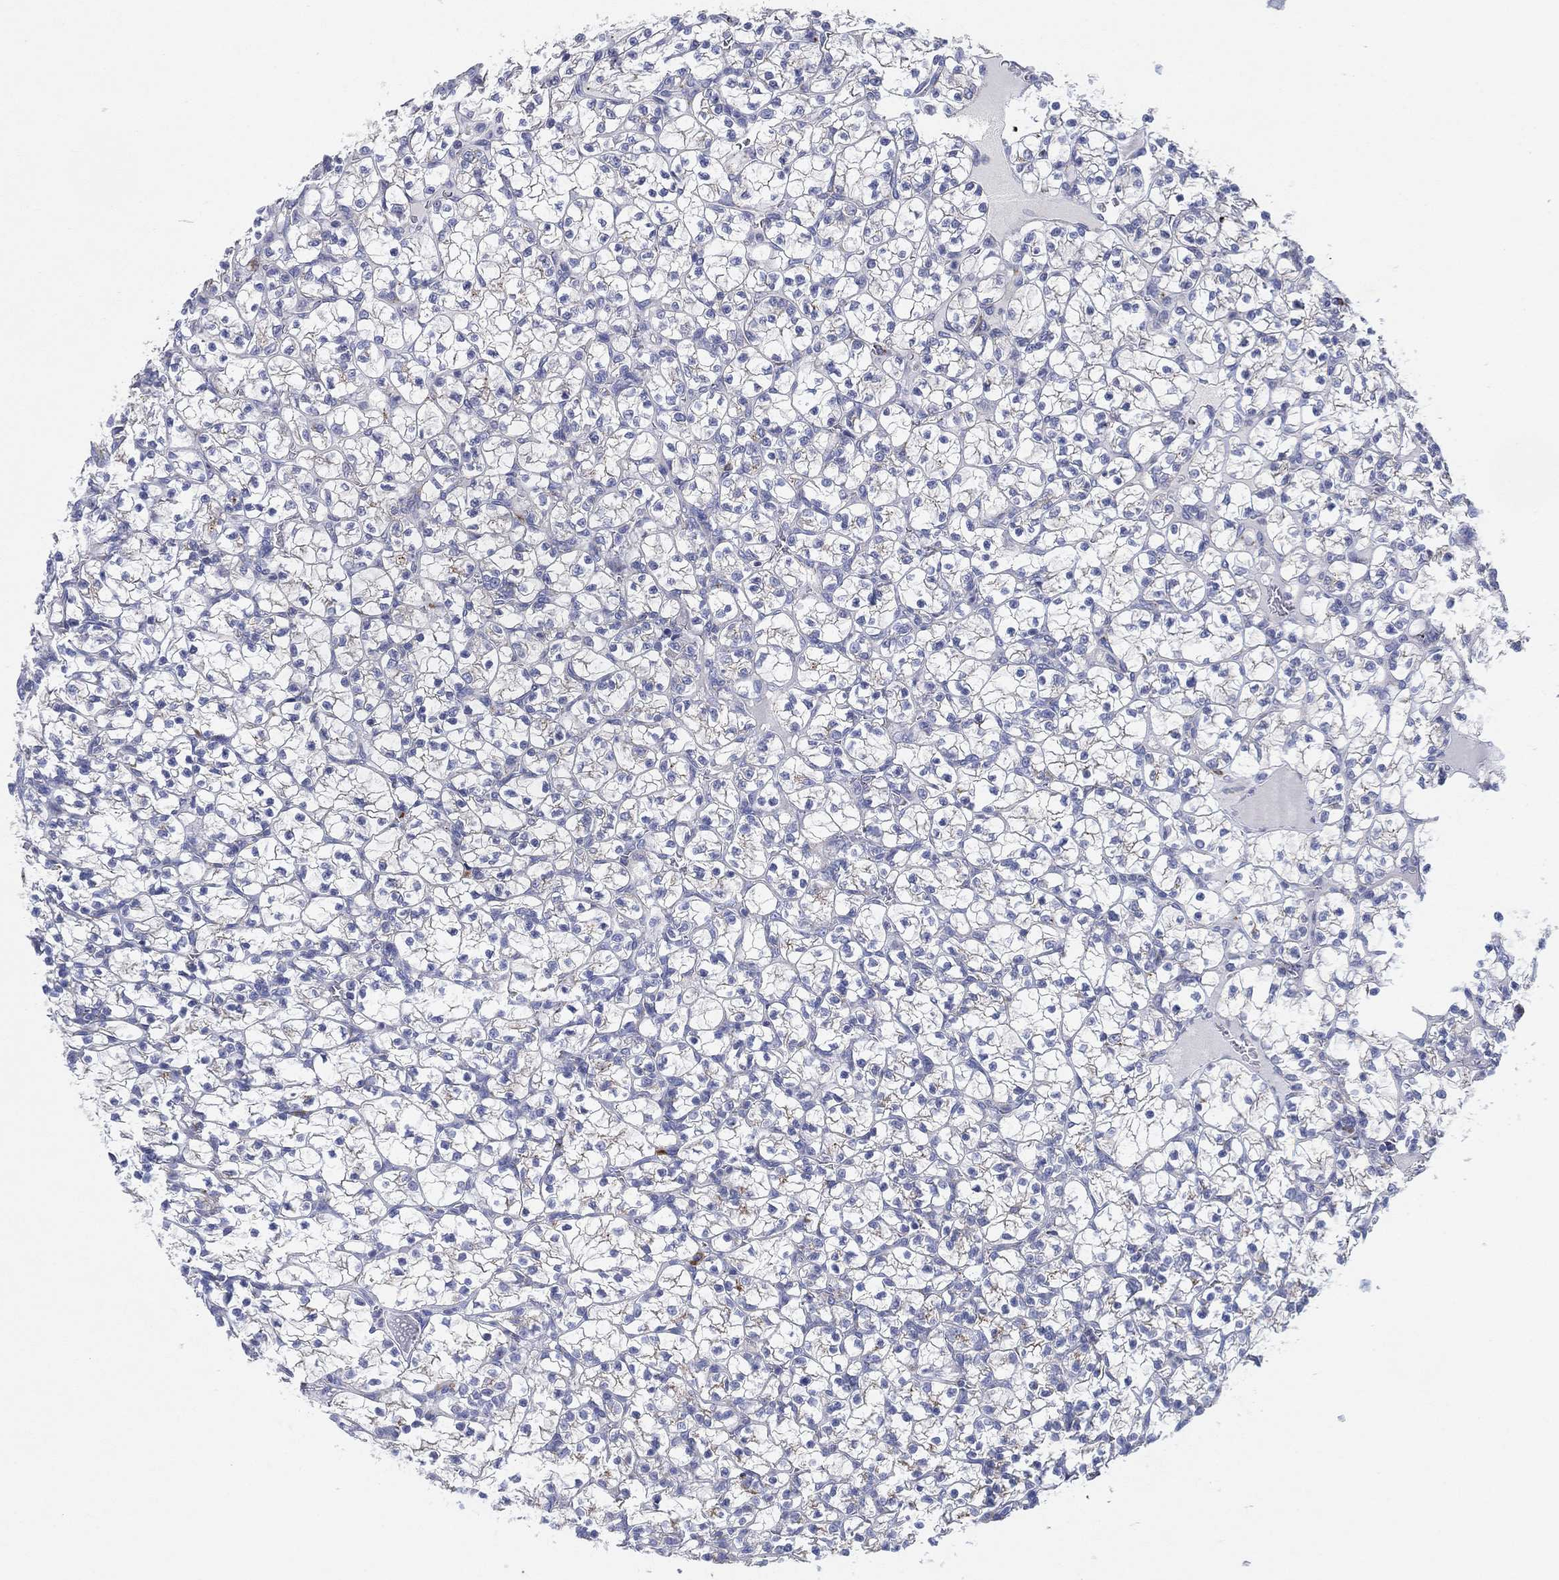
{"staining": {"intensity": "weak", "quantity": "<25%", "location": "cytoplasmic/membranous"}, "tissue": "renal cancer", "cell_type": "Tumor cells", "image_type": "cancer", "snomed": [{"axis": "morphology", "description": "Adenocarcinoma, NOS"}, {"axis": "topography", "description": "Kidney"}], "caption": "High power microscopy histopathology image of an IHC image of renal cancer (adenocarcinoma), revealing no significant staining in tumor cells. The staining is performed using DAB (3,3'-diaminobenzidine) brown chromogen with nuclei counter-stained in using hematoxylin.", "gene": "GALNS", "patient": {"sex": "female", "age": 89}}